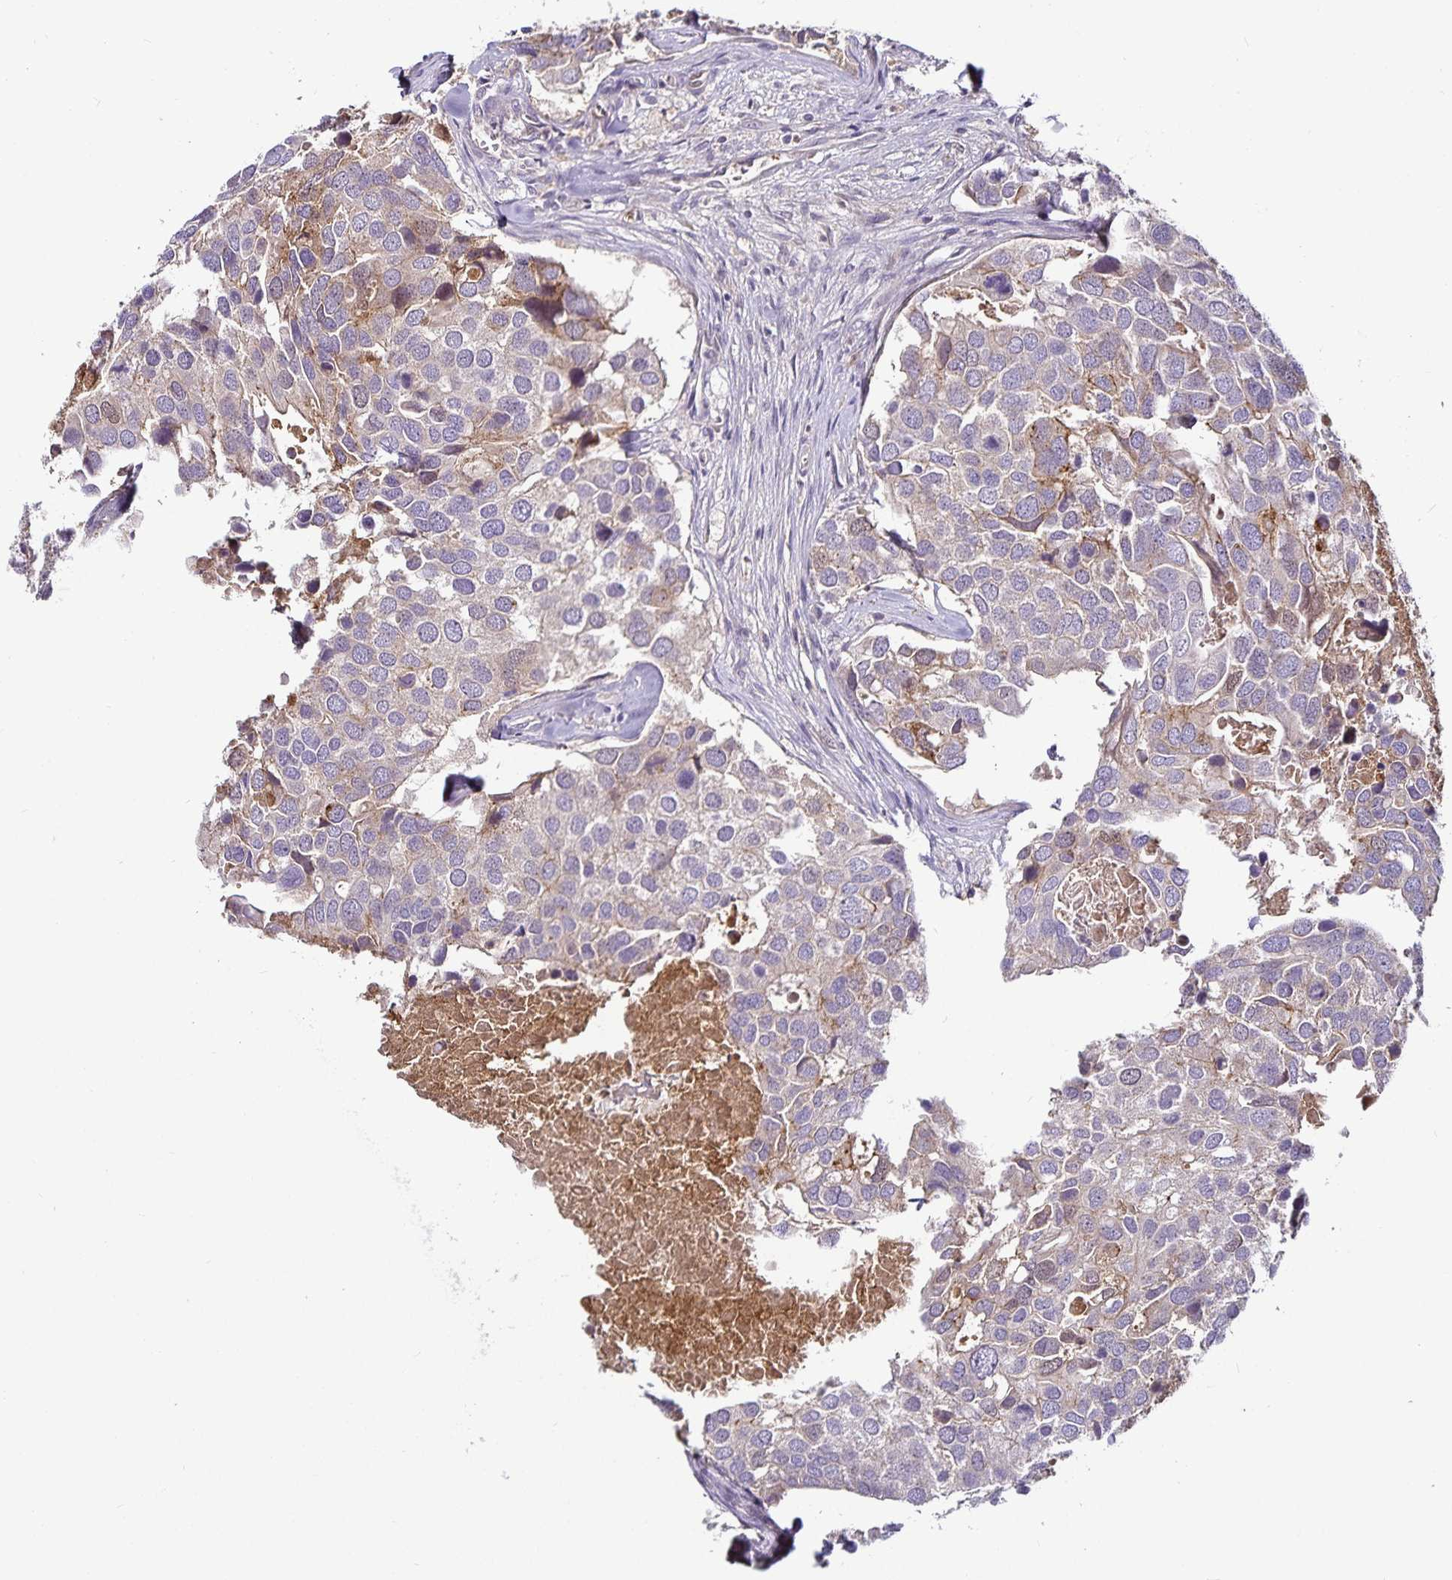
{"staining": {"intensity": "weak", "quantity": "25%-75%", "location": "cytoplasmic/membranous"}, "tissue": "breast cancer", "cell_type": "Tumor cells", "image_type": "cancer", "snomed": [{"axis": "morphology", "description": "Duct carcinoma"}, {"axis": "topography", "description": "Breast"}], "caption": "About 25%-75% of tumor cells in human breast cancer demonstrate weak cytoplasmic/membranous protein staining as visualized by brown immunohistochemical staining.", "gene": "CA12", "patient": {"sex": "female", "age": 83}}